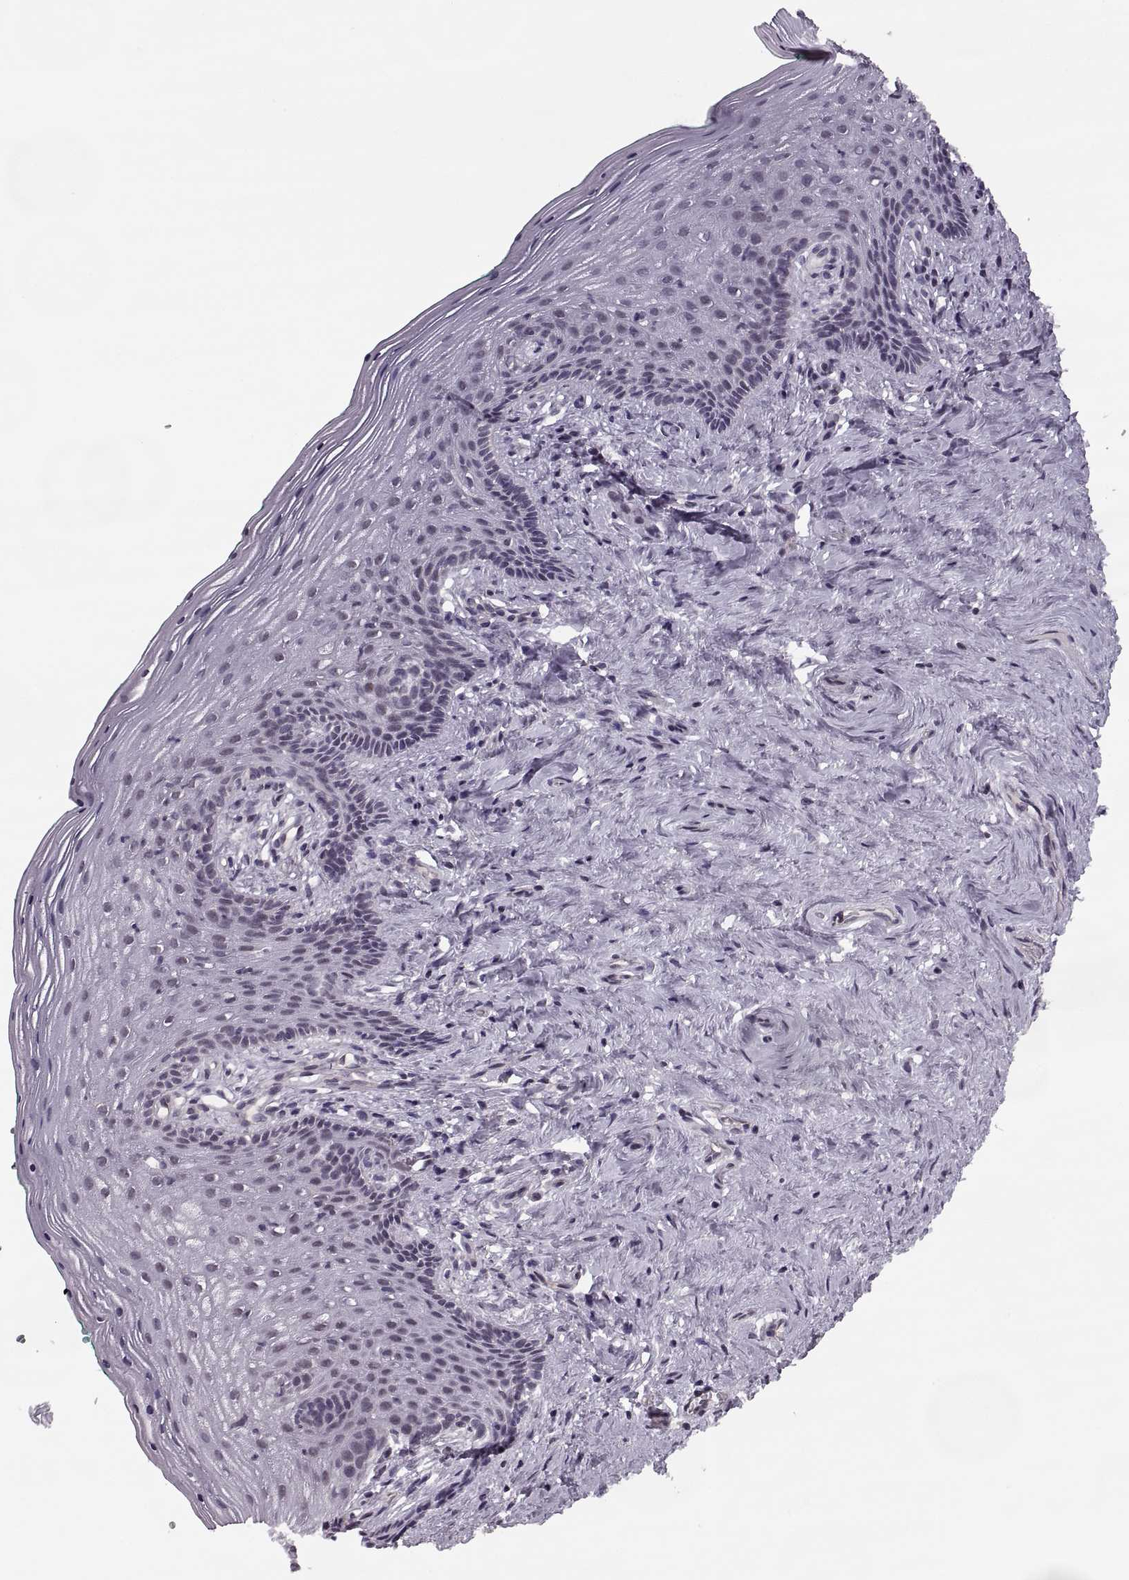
{"staining": {"intensity": "negative", "quantity": "none", "location": "none"}, "tissue": "vagina", "cell_type": "Squamous epithelial cells", "image_type": "normal", "snomed": [{"axis": "morphology", "description": "Normal tissue, NOS"}, {"axis": "topography", "description": "Vagina"}], "caption": "An immunohistochemistry photomicrograph of unremarkable vagina is shown. There is no staining in squamous epithelial cells of vagina.", "gene": "LUZP2", "patient": {"sex": "female", "age": 45}}